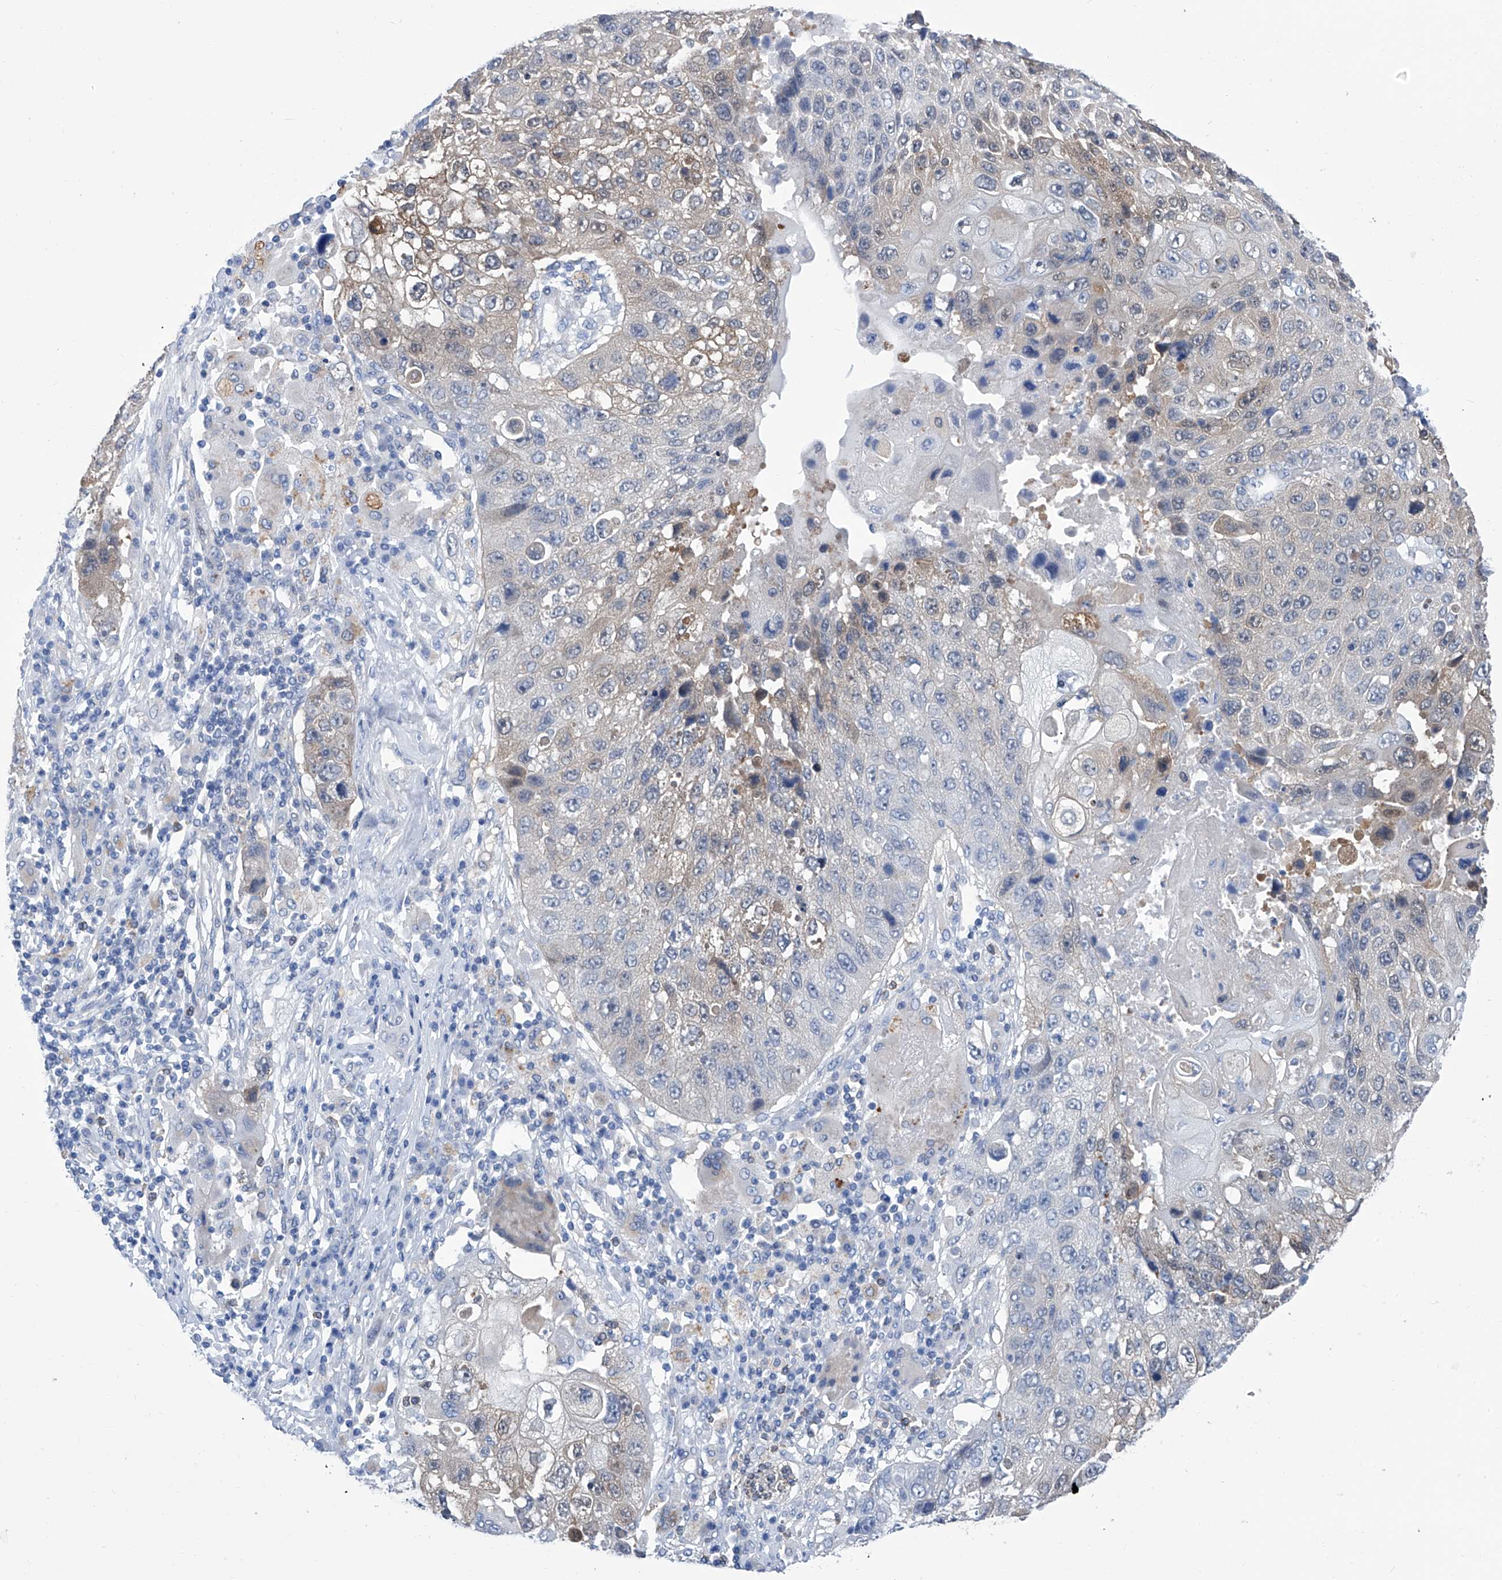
{"staining": {"intensity": "moderate", "quantity": "<25%", "location": "cytoplasmic/membranous"}, "tissue": "lung cancer", "cell_type": "Tumor cells", "image_type": "cancer", "snomed": [{"axis": "morphology", "description": "Squamous cell carcinoma, NOS"}, {"axis": "topography", "description": "Lung"}], "caption": "An image showing moderate cytoplasmic/membranous staining in approximately <25% of tumor cells in lung cancer (squamous cell carcinoma), as visualized by brown immunohistochemical staining.", "gene": "IMPA2", "patient": {"sex": "male", "age": 61}}